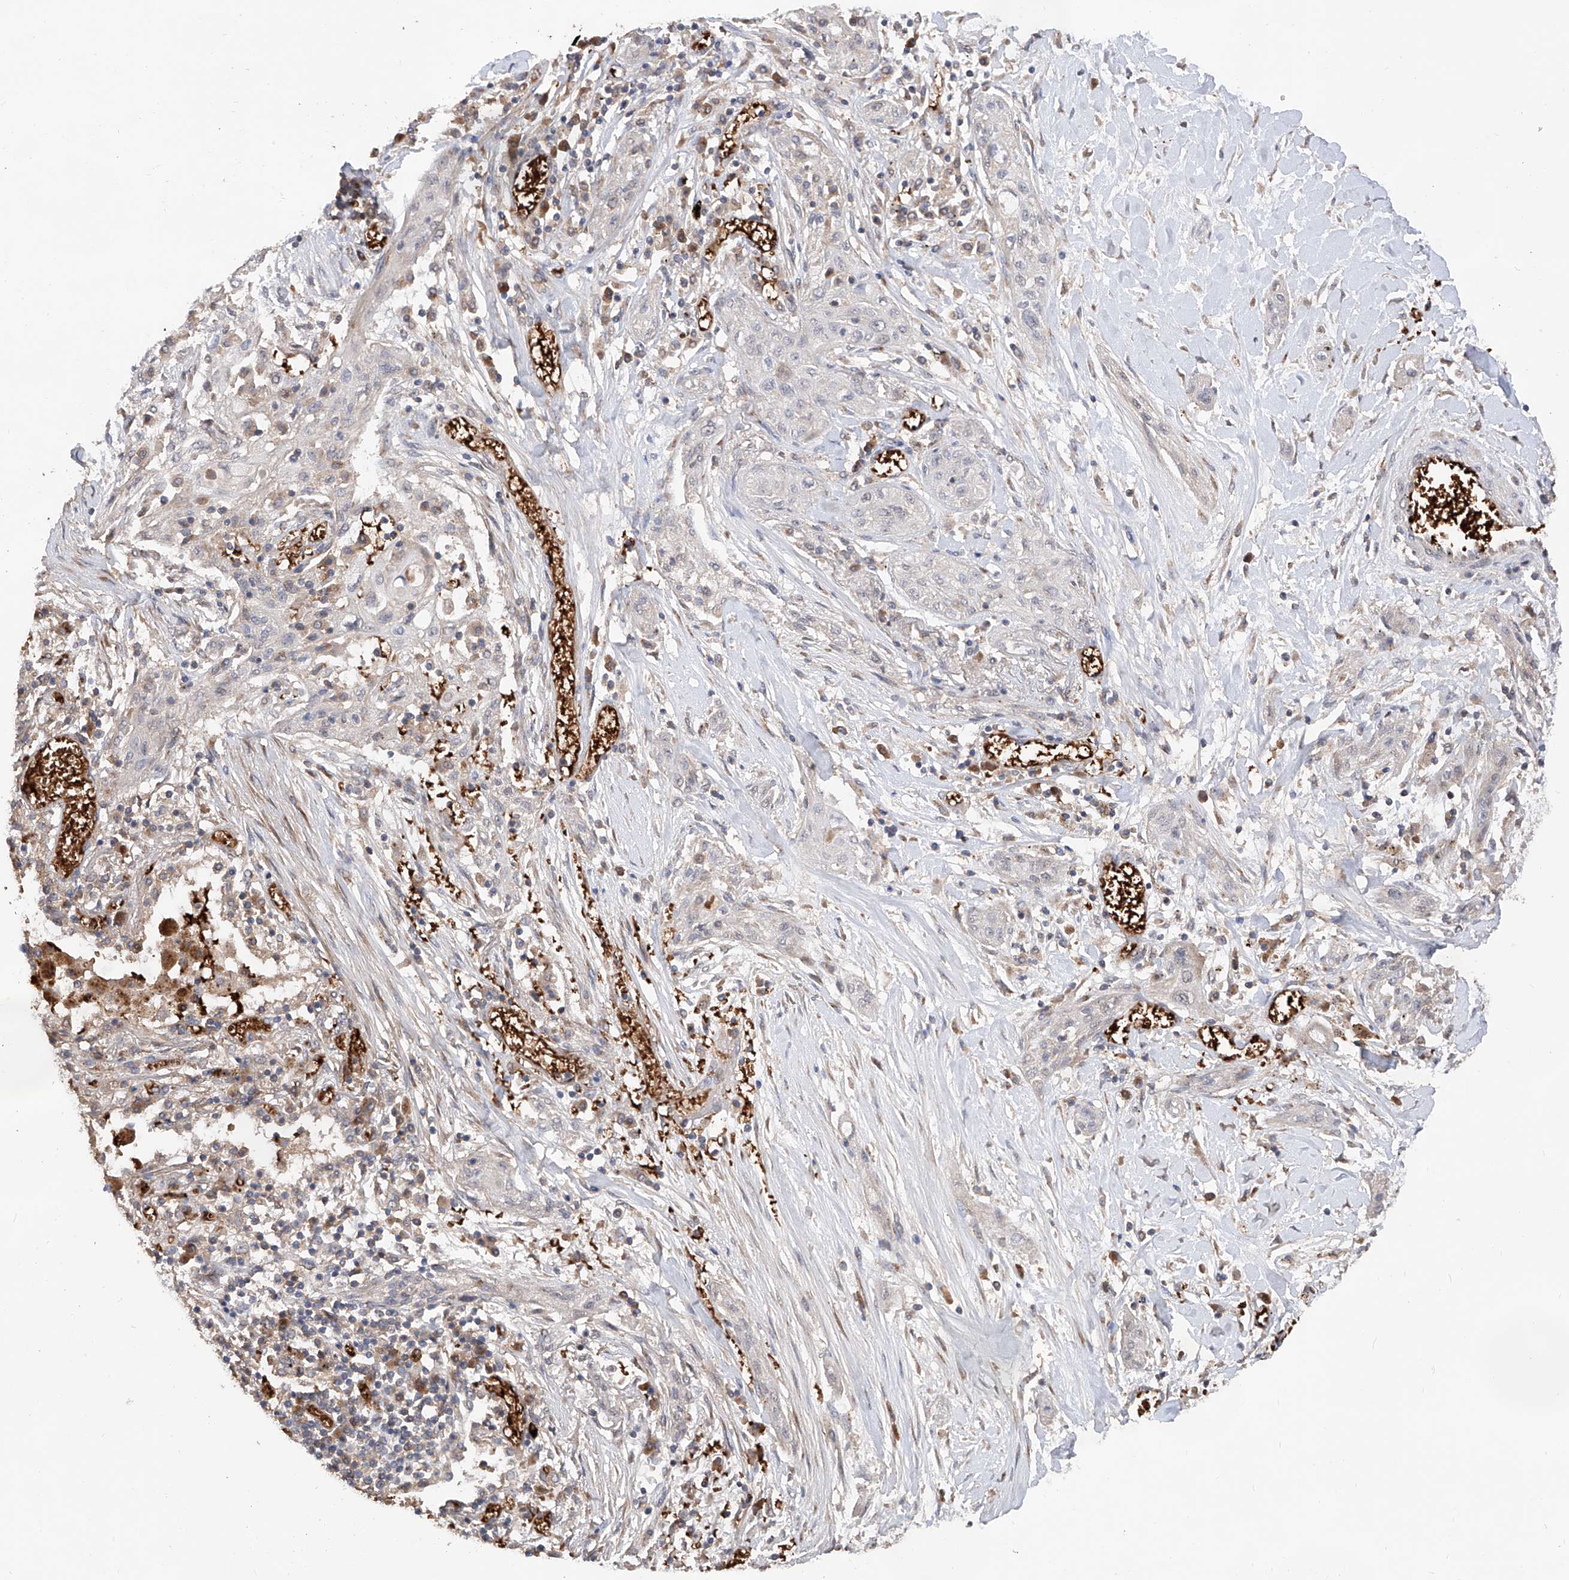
{"staining": {"intensity": "negative", "quantity": "none", "location": "none"}, "tissue": "lung cancer", "cell_type": "Tumor cells", "image_type": "cancer", "snomed": [{"axis": "morphology", "description": "Squamous cell carcinoma, NOS"}, {"axis": "topography", "description": "Lung"}], "caption": "This is an immunohistochemistry (IHC) micrograph of human lung cancer. There is no expression in tumor cells.", "gene": "EDN1", "patient": {"sex": "female", "age": 47}}